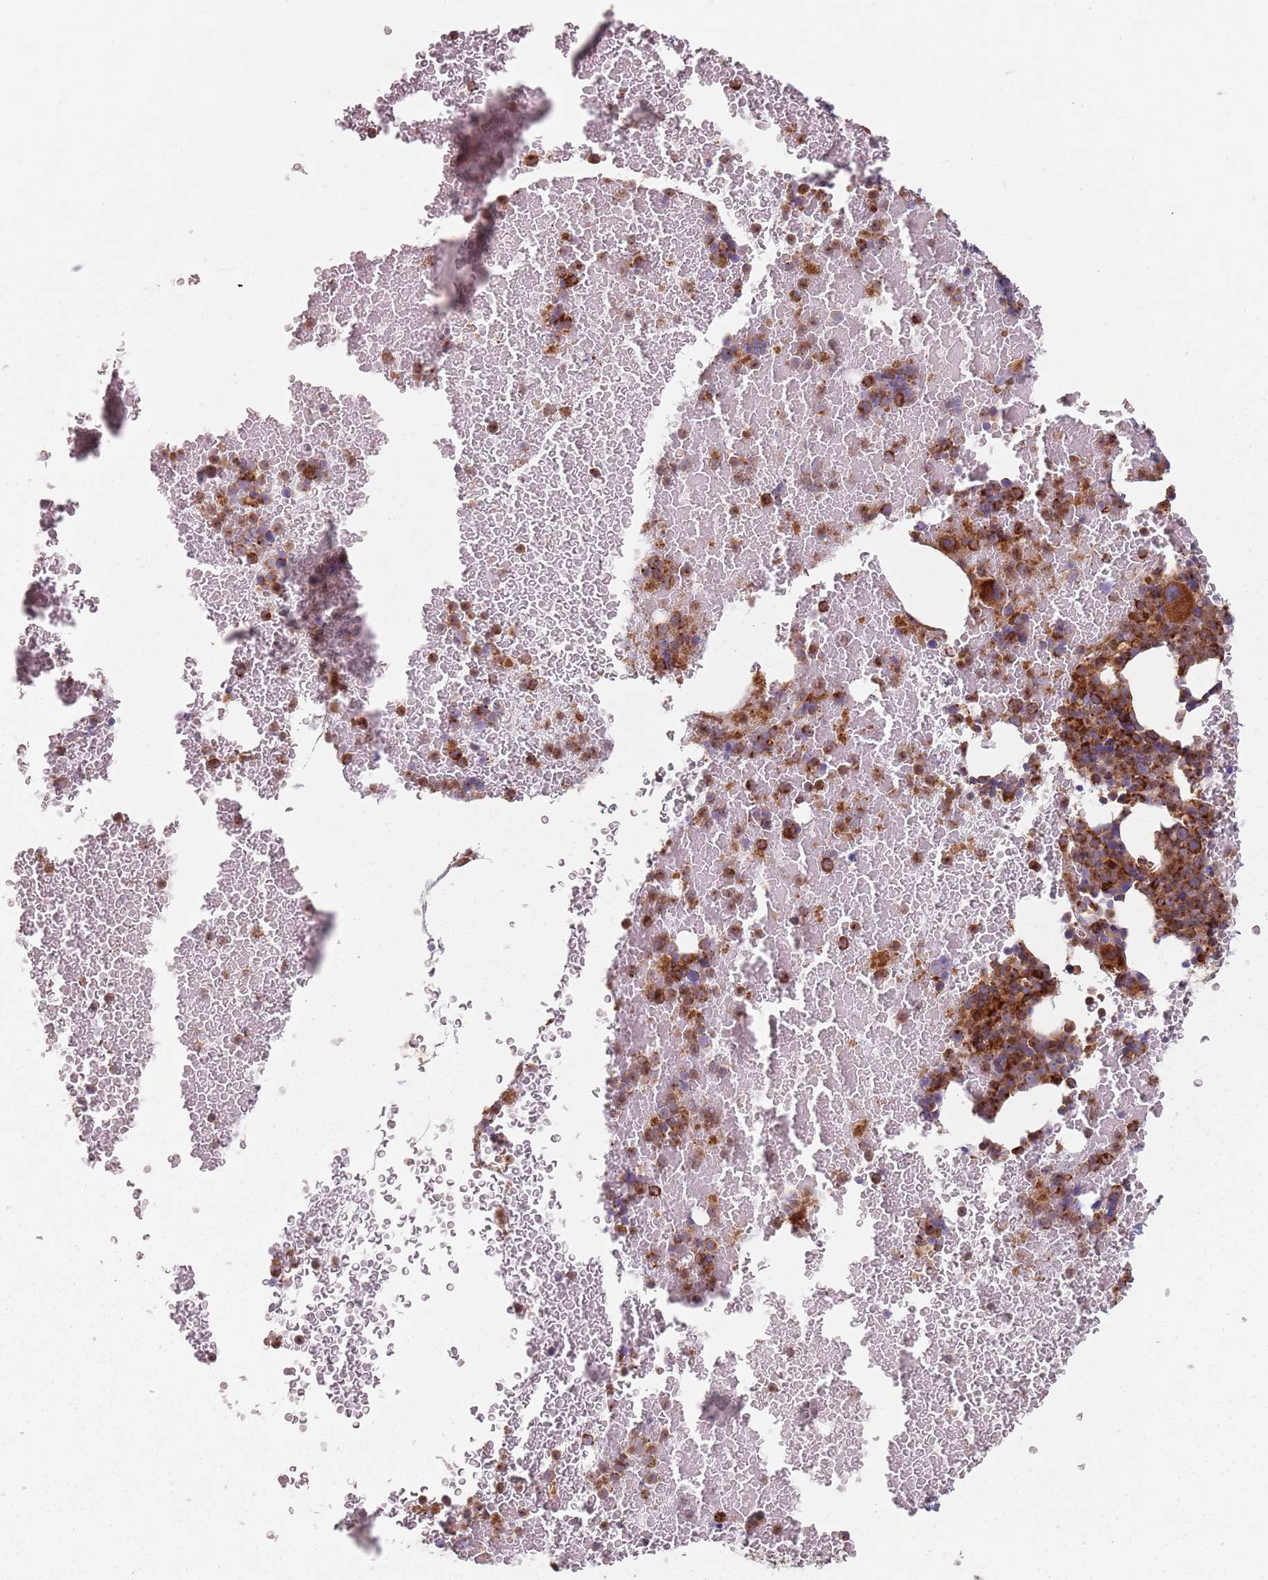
{"staining": {"intensity": "strong", "quantity": "25%-75%", "location": "cytoplasmic/membranous"}, "tissue": "bone marrow", "cell_type": "Hematopoietic cells", "image_type": "normal", "snomed": [{"axis": "morphology", "description": "Normal tissue, NOS"}, {"axis": "topography", "description": "Bone marrow"}], "caption": "Immunohistochemistry (IHC) (DAB (3,3'-diaminobenzidine)) staining of benign bone marrow displays strong cytoplasmic/membranous protein expression in about 25%-75% of hematopoietic cells. Using DAB (3,3'-diaminobenzidine) (brown) and hematoxylin (blue) stains, captured at high magnification using brightfield microscopy.", "gene": "TPD52L2", "patient": {"sex": "female", "age": 48}}